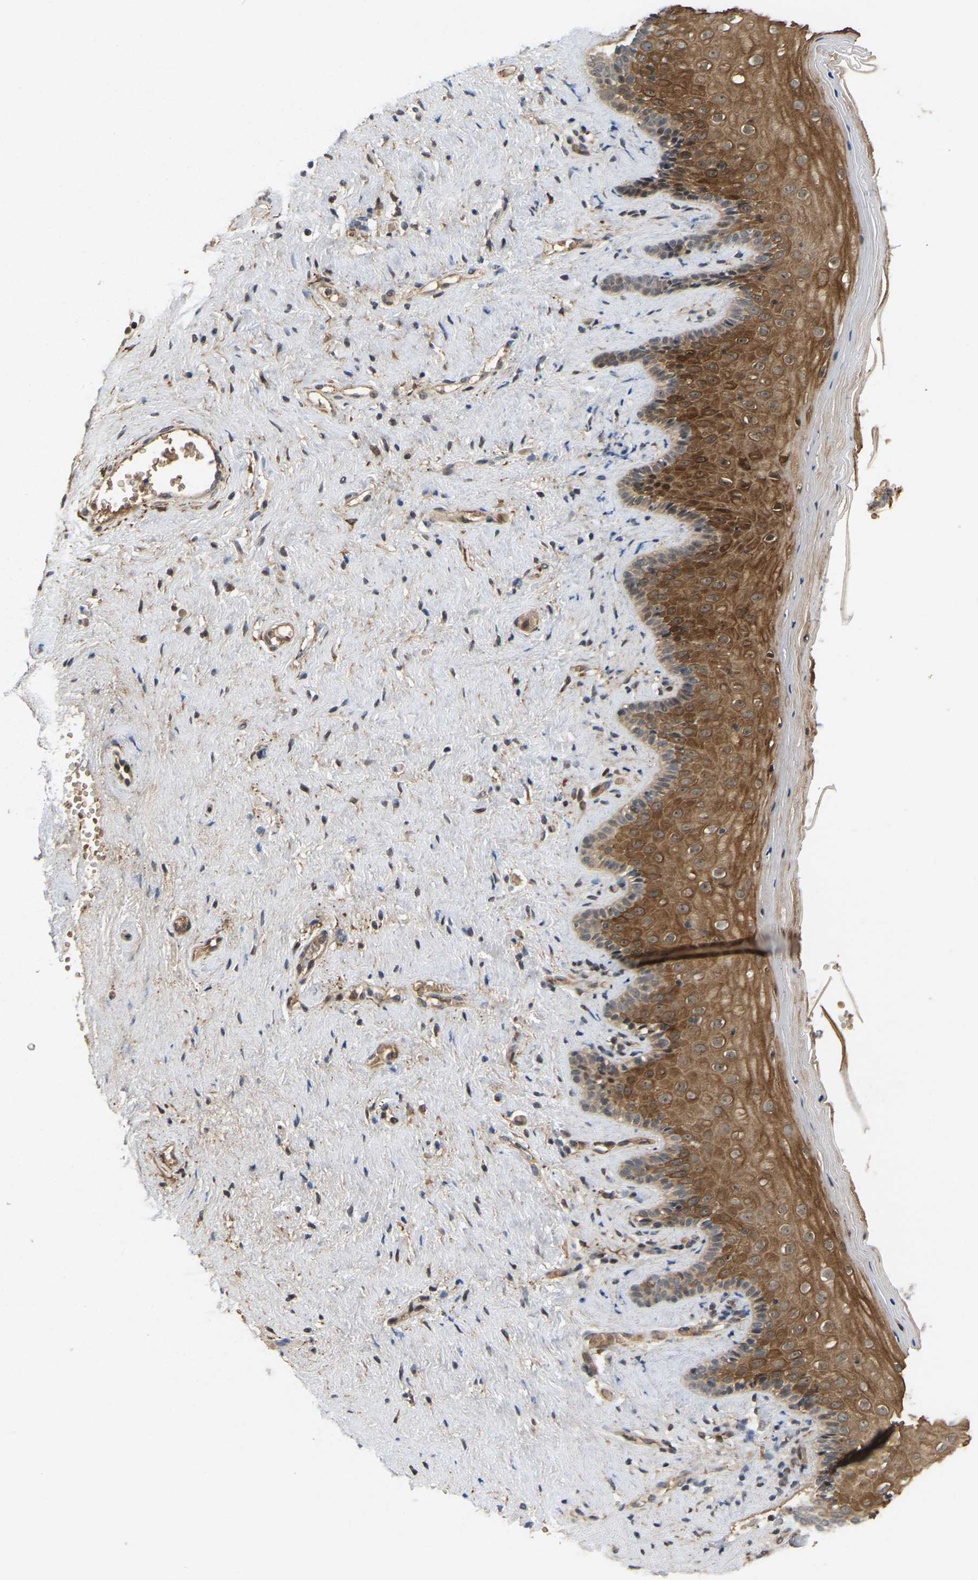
{"staining": {"intensity": "moderate", "quantity": ">75%", "location": "cytoplasmic/membranous"}, "tissue": "vagina", "cell_type": "Squamous epithelial cells", "image_type": "normal", "snomed": [{"axis": "morphology", "description": "Normal tissue, NOS"}, {"axis": "topography", "description": "Vagina"}], "caption": "A histopathology image of vagina stained for a protein shows moderate cytoplasmic/membranous brown staining in squamous epithelial cells. Nuclei are stained in blue.", "gene": "LIMK2", "patient": {"sex": "female", "age": 44}}